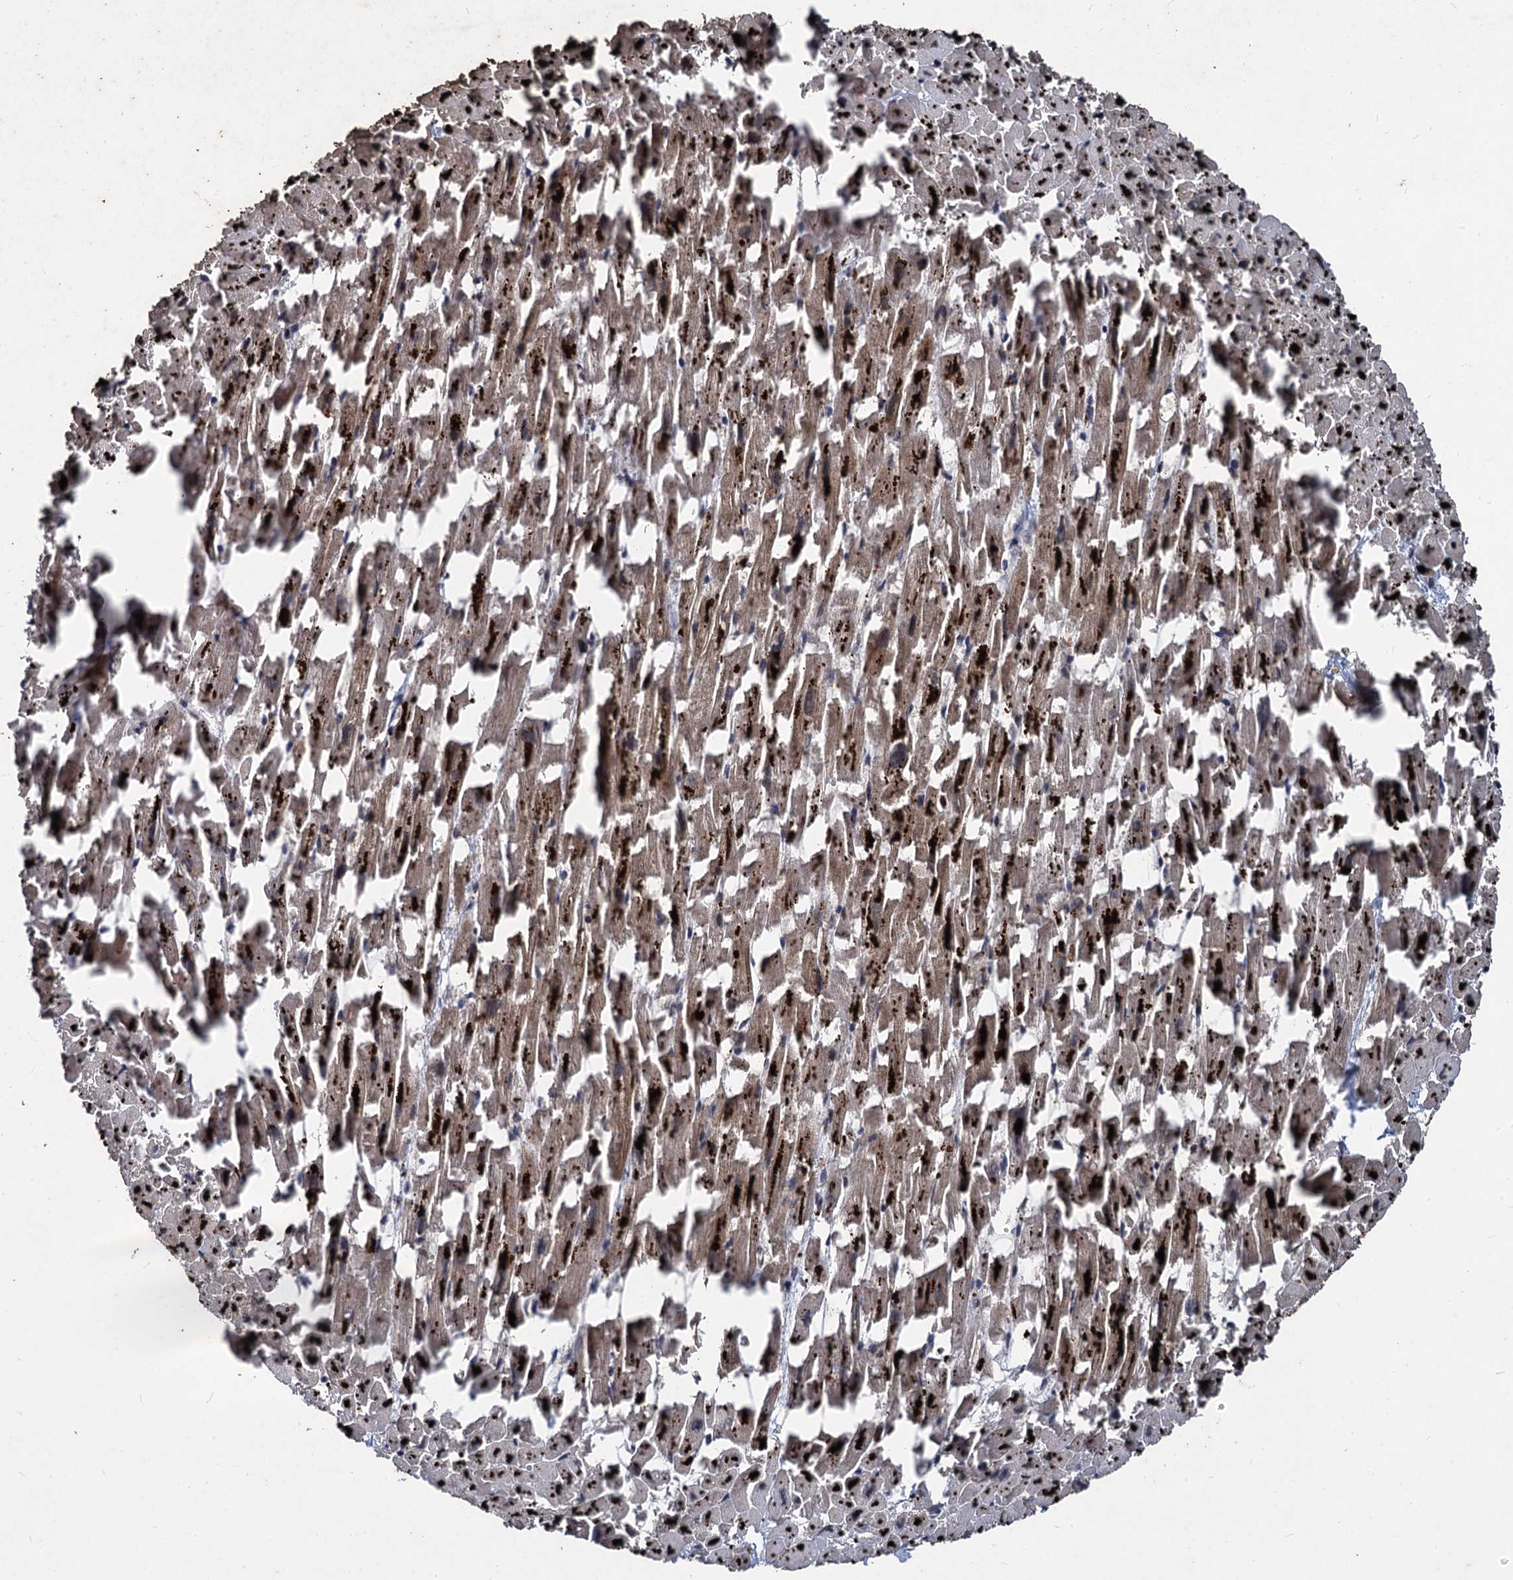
{"staining": {"intensity": "moderate", "quantity": ">75%", "location": "cytoplasmic/membranous"}, "tissue": "heart muscle", "cell_type": "Cardiomyocytes", "image_type": "normal", "snomed": [{"axis": "morphology", "description": "Normal tissue, NOS"}, {"axis": "topography", "description": "Heart"}], "caption": "Human heart muscle stained with a brown dye shows moderate cytoplasmic/membranous positive staining in approximately >75% of cardiomyocytes.", "gene": "BCL2L2", "patient": {"sex": "female", "age": 64}}